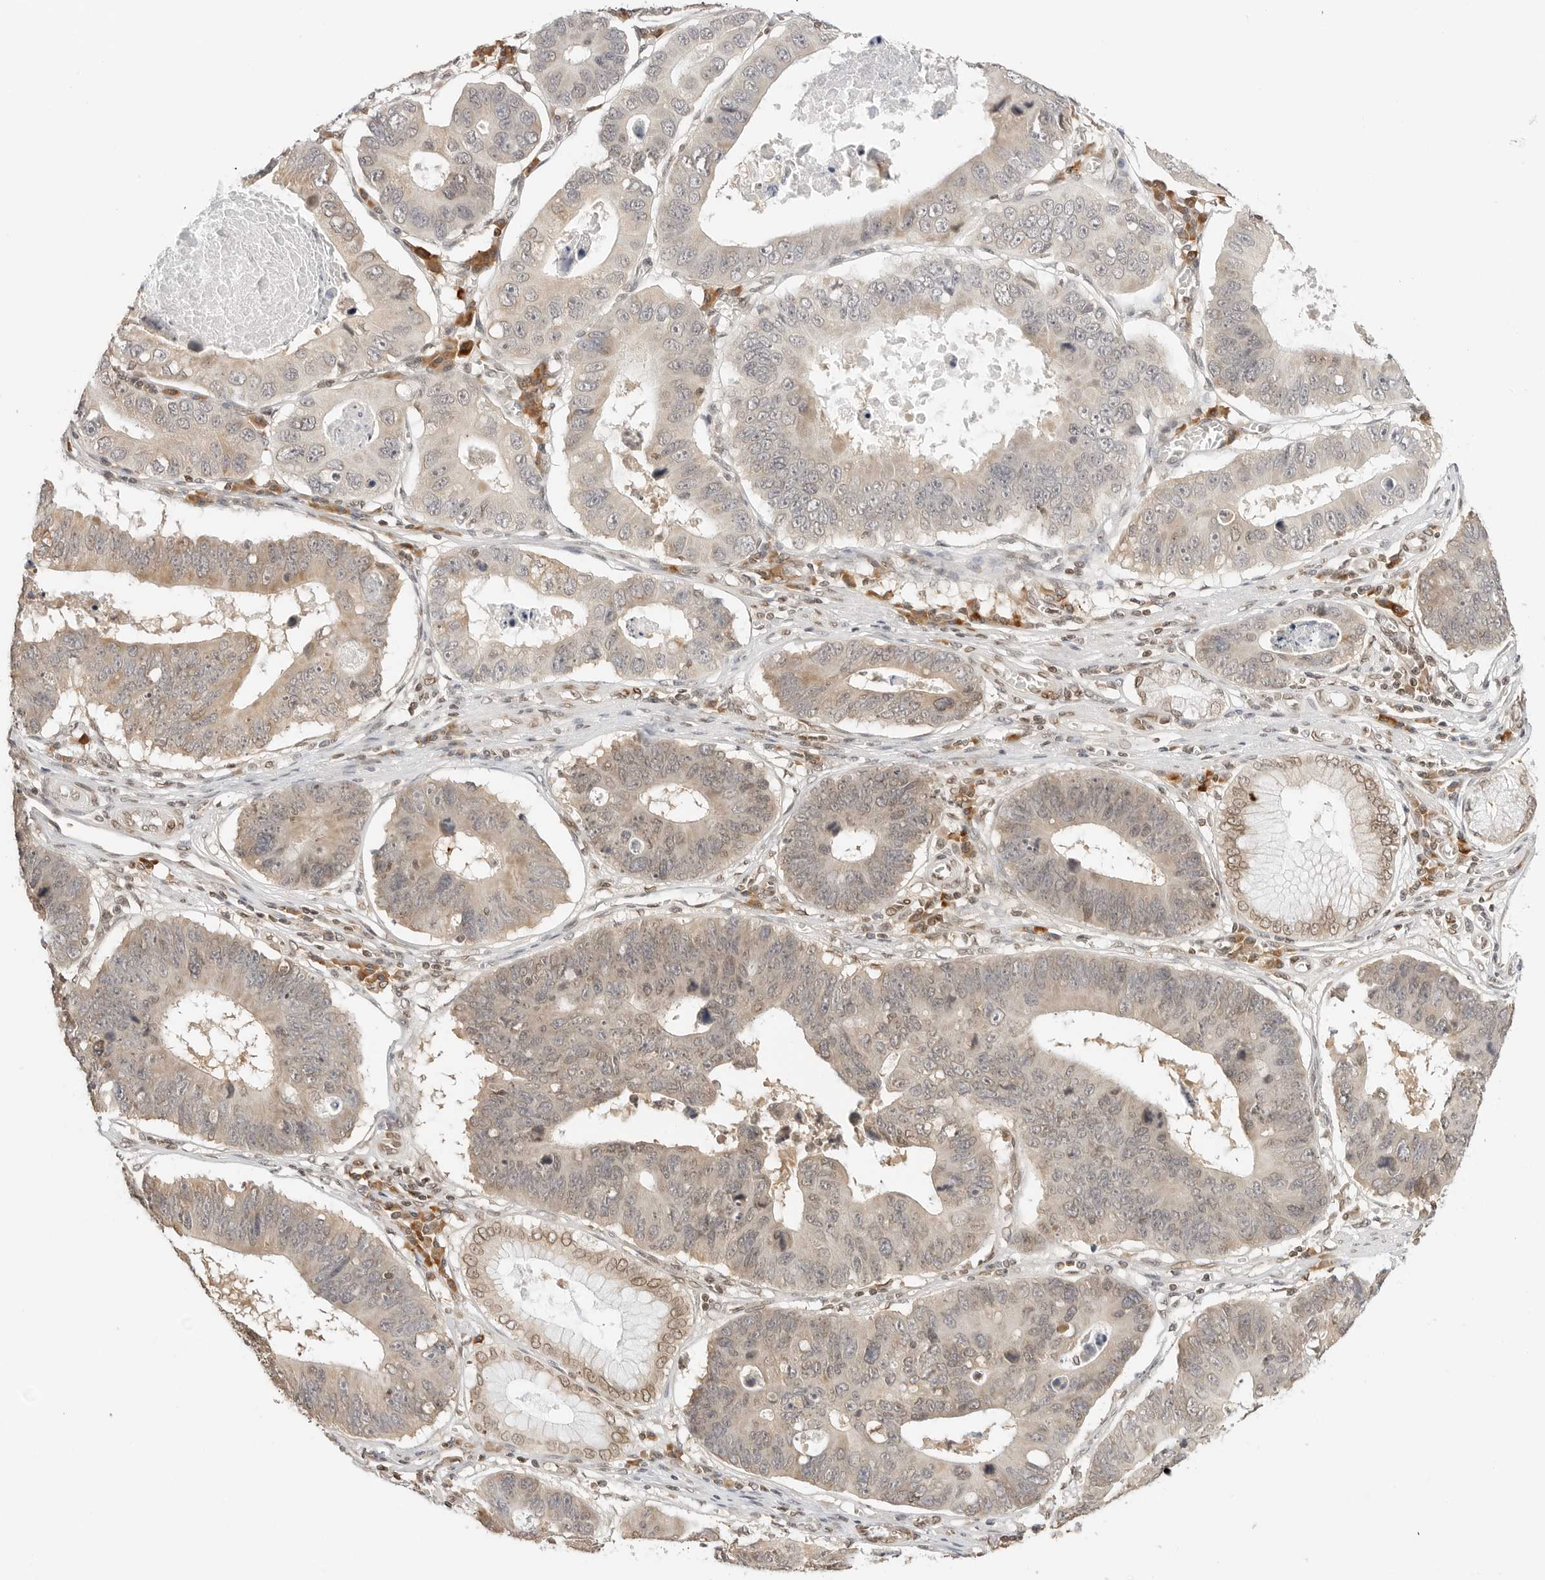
{"staining": {"intensity": "moderate", "quantity": "<25%", "location": "cytoplasmic/membranous,nuclear"}, "tissue": "stomach cancer", "cell_type": "Tumor cells", "image_type": "cancer", "snomed": [{"axis": "morphology", "description": "Adenocarcinoma, NOS"}, {"axis": "topography", "description": "Stomach"}], "caption": "Moderate cytoplasmic/membranous and nuclear positivity is seen in approximately <25% of tumor cells in stomach cancer.", "gene": "POLH", "patient": {"sex": "male", "age": 59}}